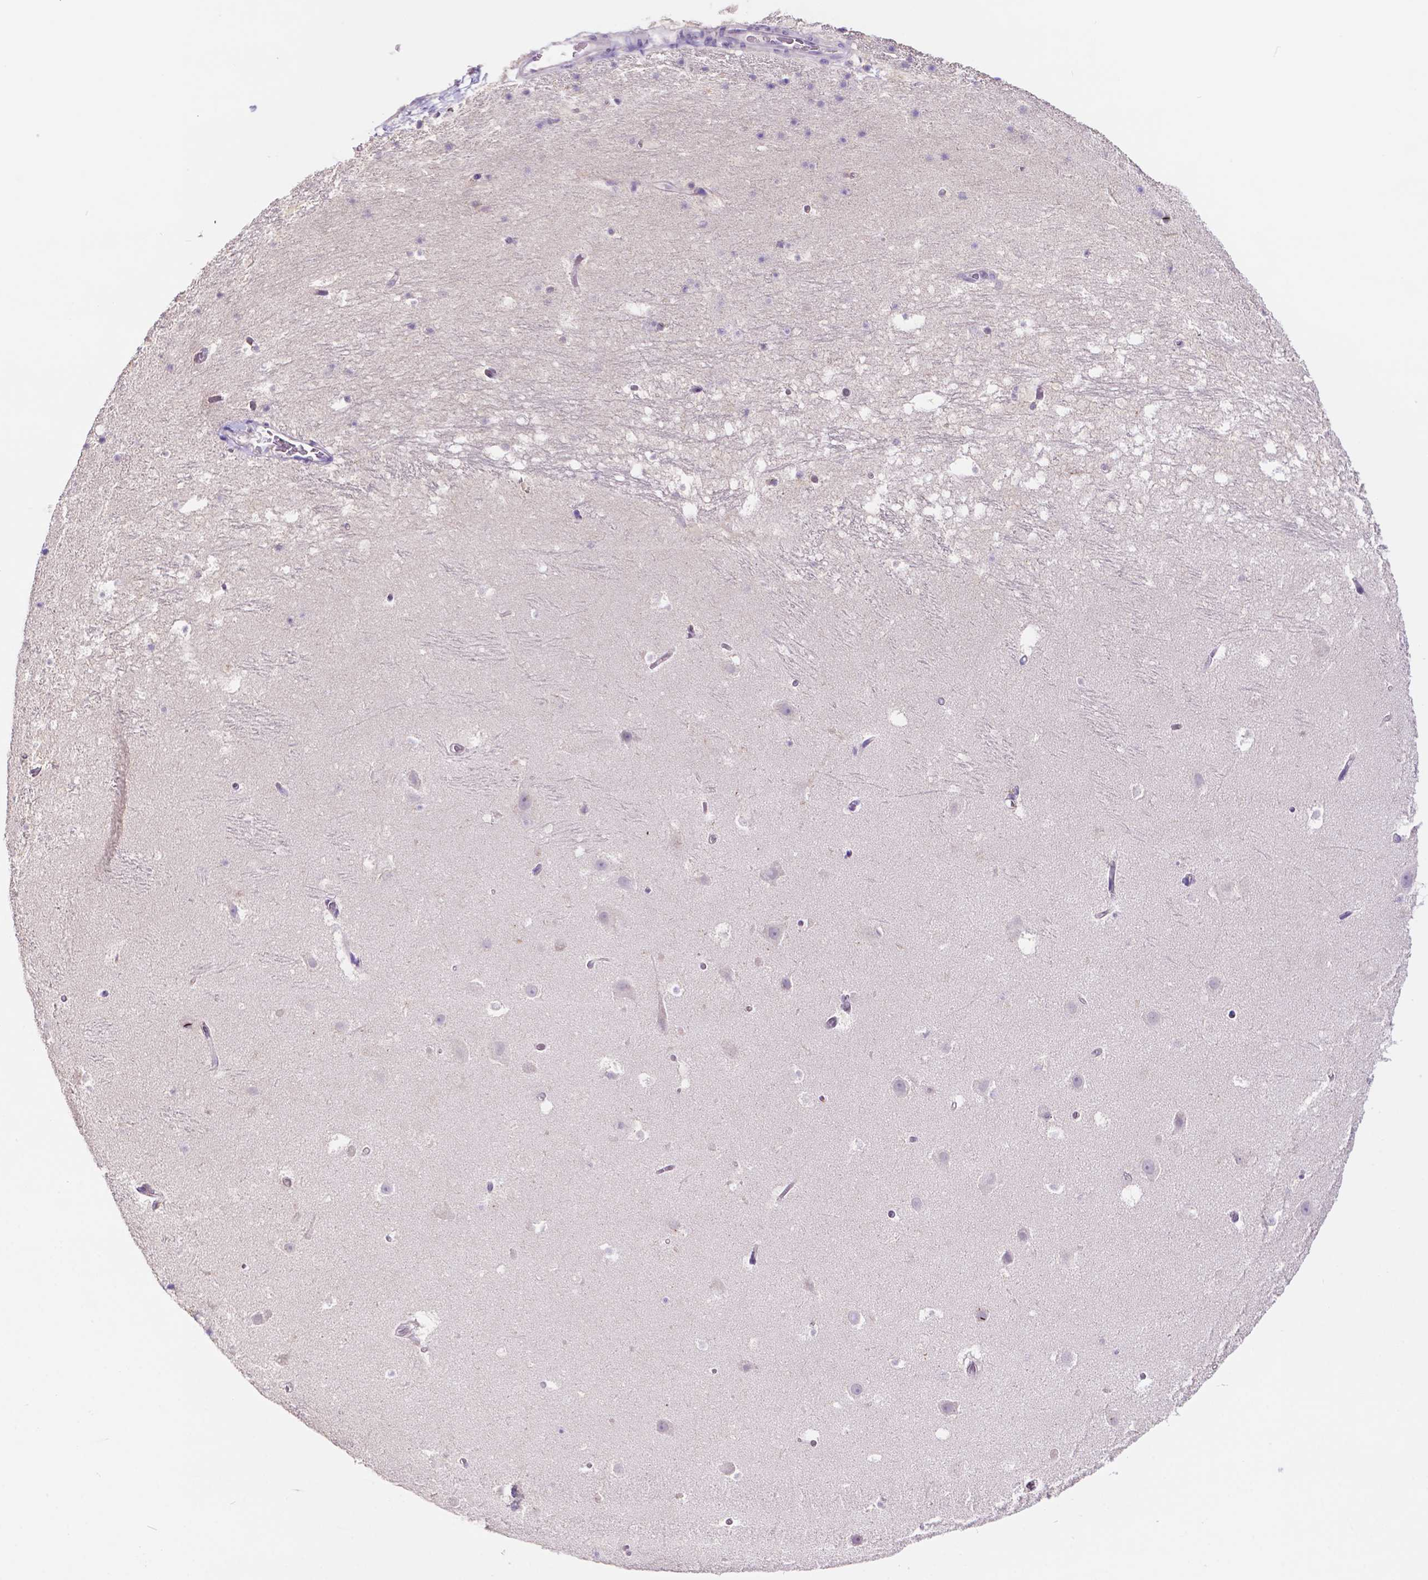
{"staining": {"intensity": "negative", "quantity": "none", "location": "none"}, "tissue": "hippocampus", "cell_type": "Glial cells", "image_type": "normal", "snomed": [{"axis": "morphology", "description": "Normal tissue, NOS"}, {"axis": "topography", "description": "Hippocampus"}], "caption": "Glial cells show no significant positivity in benign hippocampus. The staining was performed using DAB (3,3'-diaminobenzidine) to visualize the protein expression in brown, while the nuclei were stained in blue with hematoxylin (Magnification: 20x).", "gene": "PRPS2", "patient": {"sex": "male", "age": 26}}